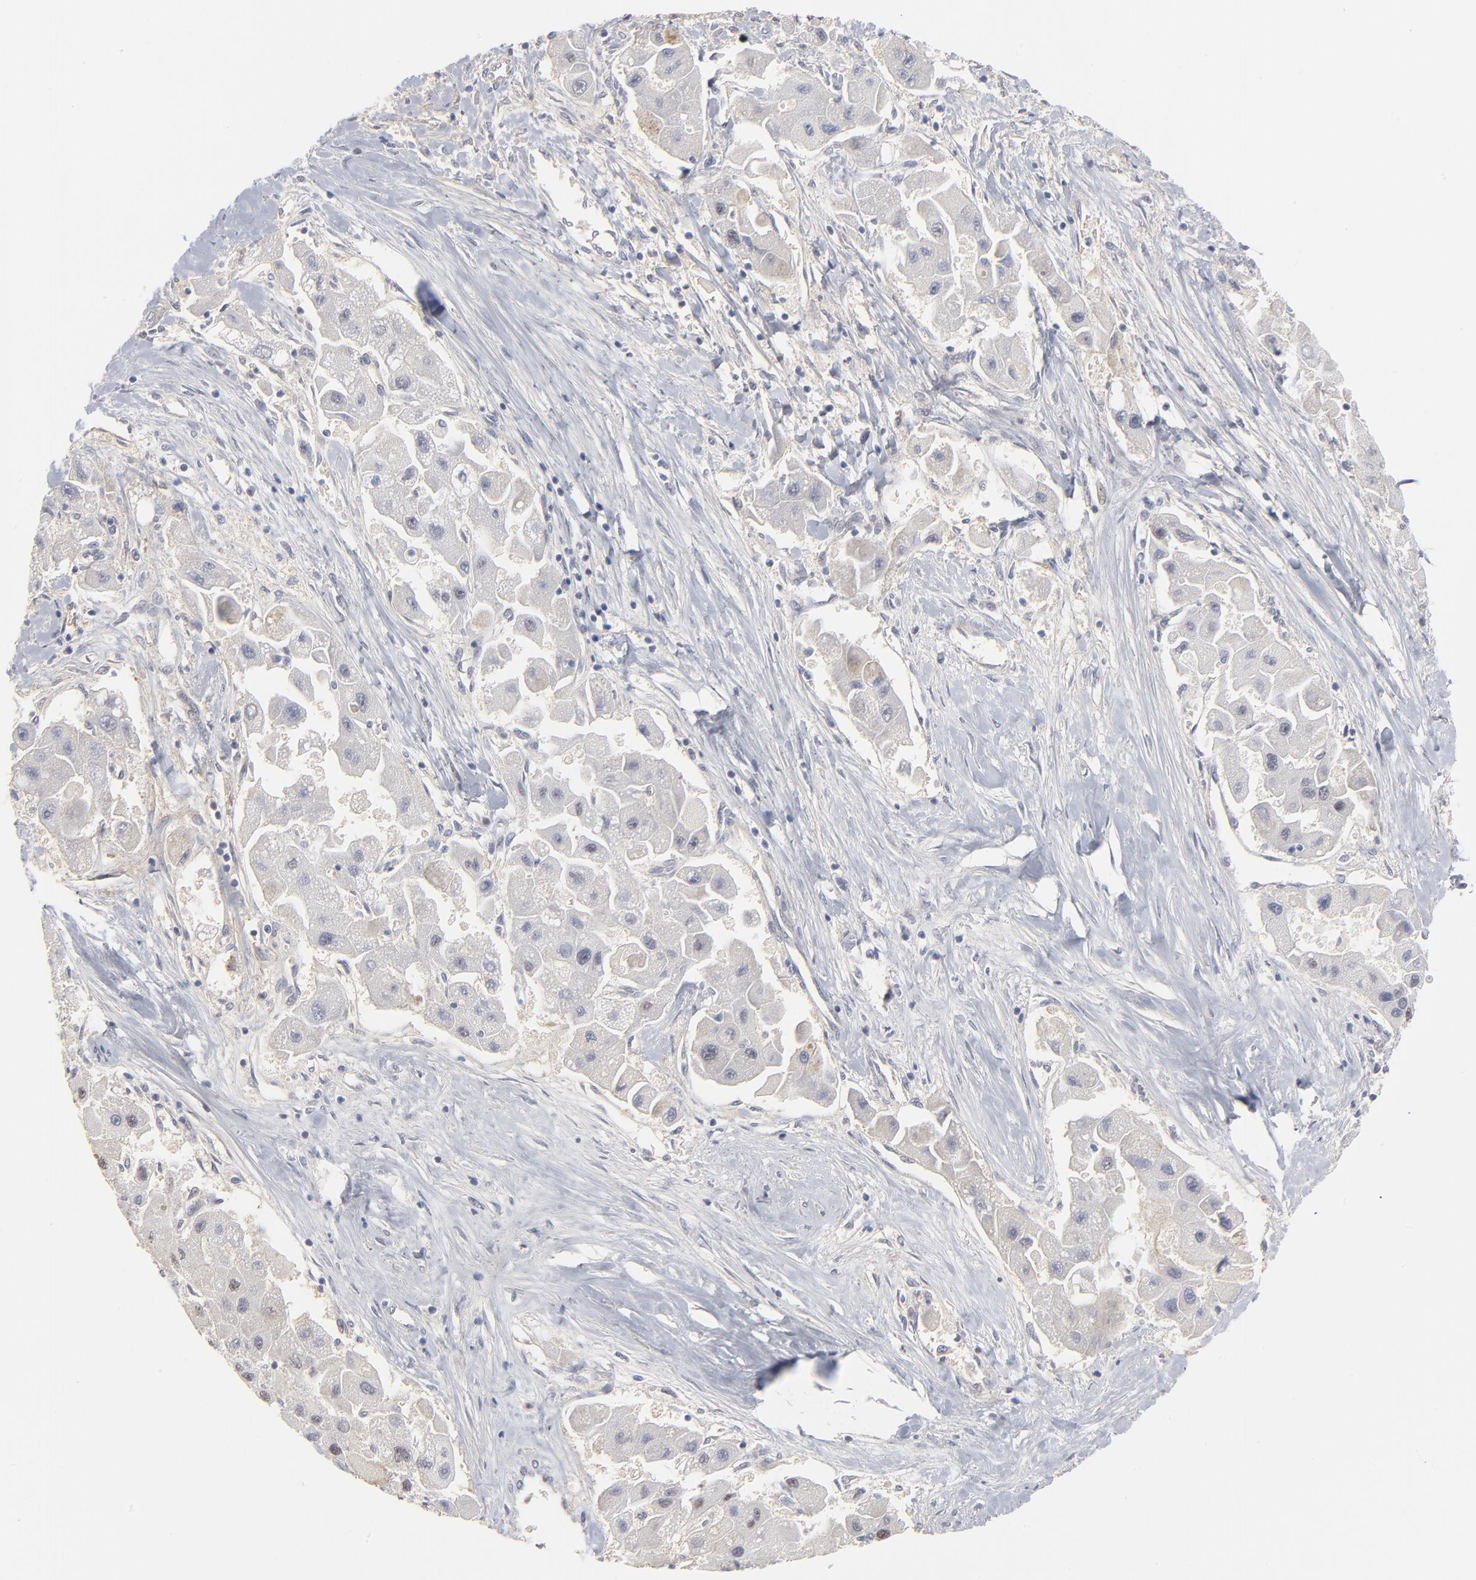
{"staining": {"intensity": "weak", "quantity": "<25%", "location": "cytoplasmic/membranous"}, "tissue": "liver cancer", "cell_type": "Tumor cells", "image_type": "cancer", "snomed": [{"axis": "morphology", "description": "Carcinoma, Hepatocellular, NOS"}, {"axis": "topography", "description": "Liver"}], "caption": "Protein analysis of liver hepatocellular carcinoma shows no significant positivity in tumor cells.", "gene": "SLC16A1", "patient": {"sex": "male", "age": 24}}